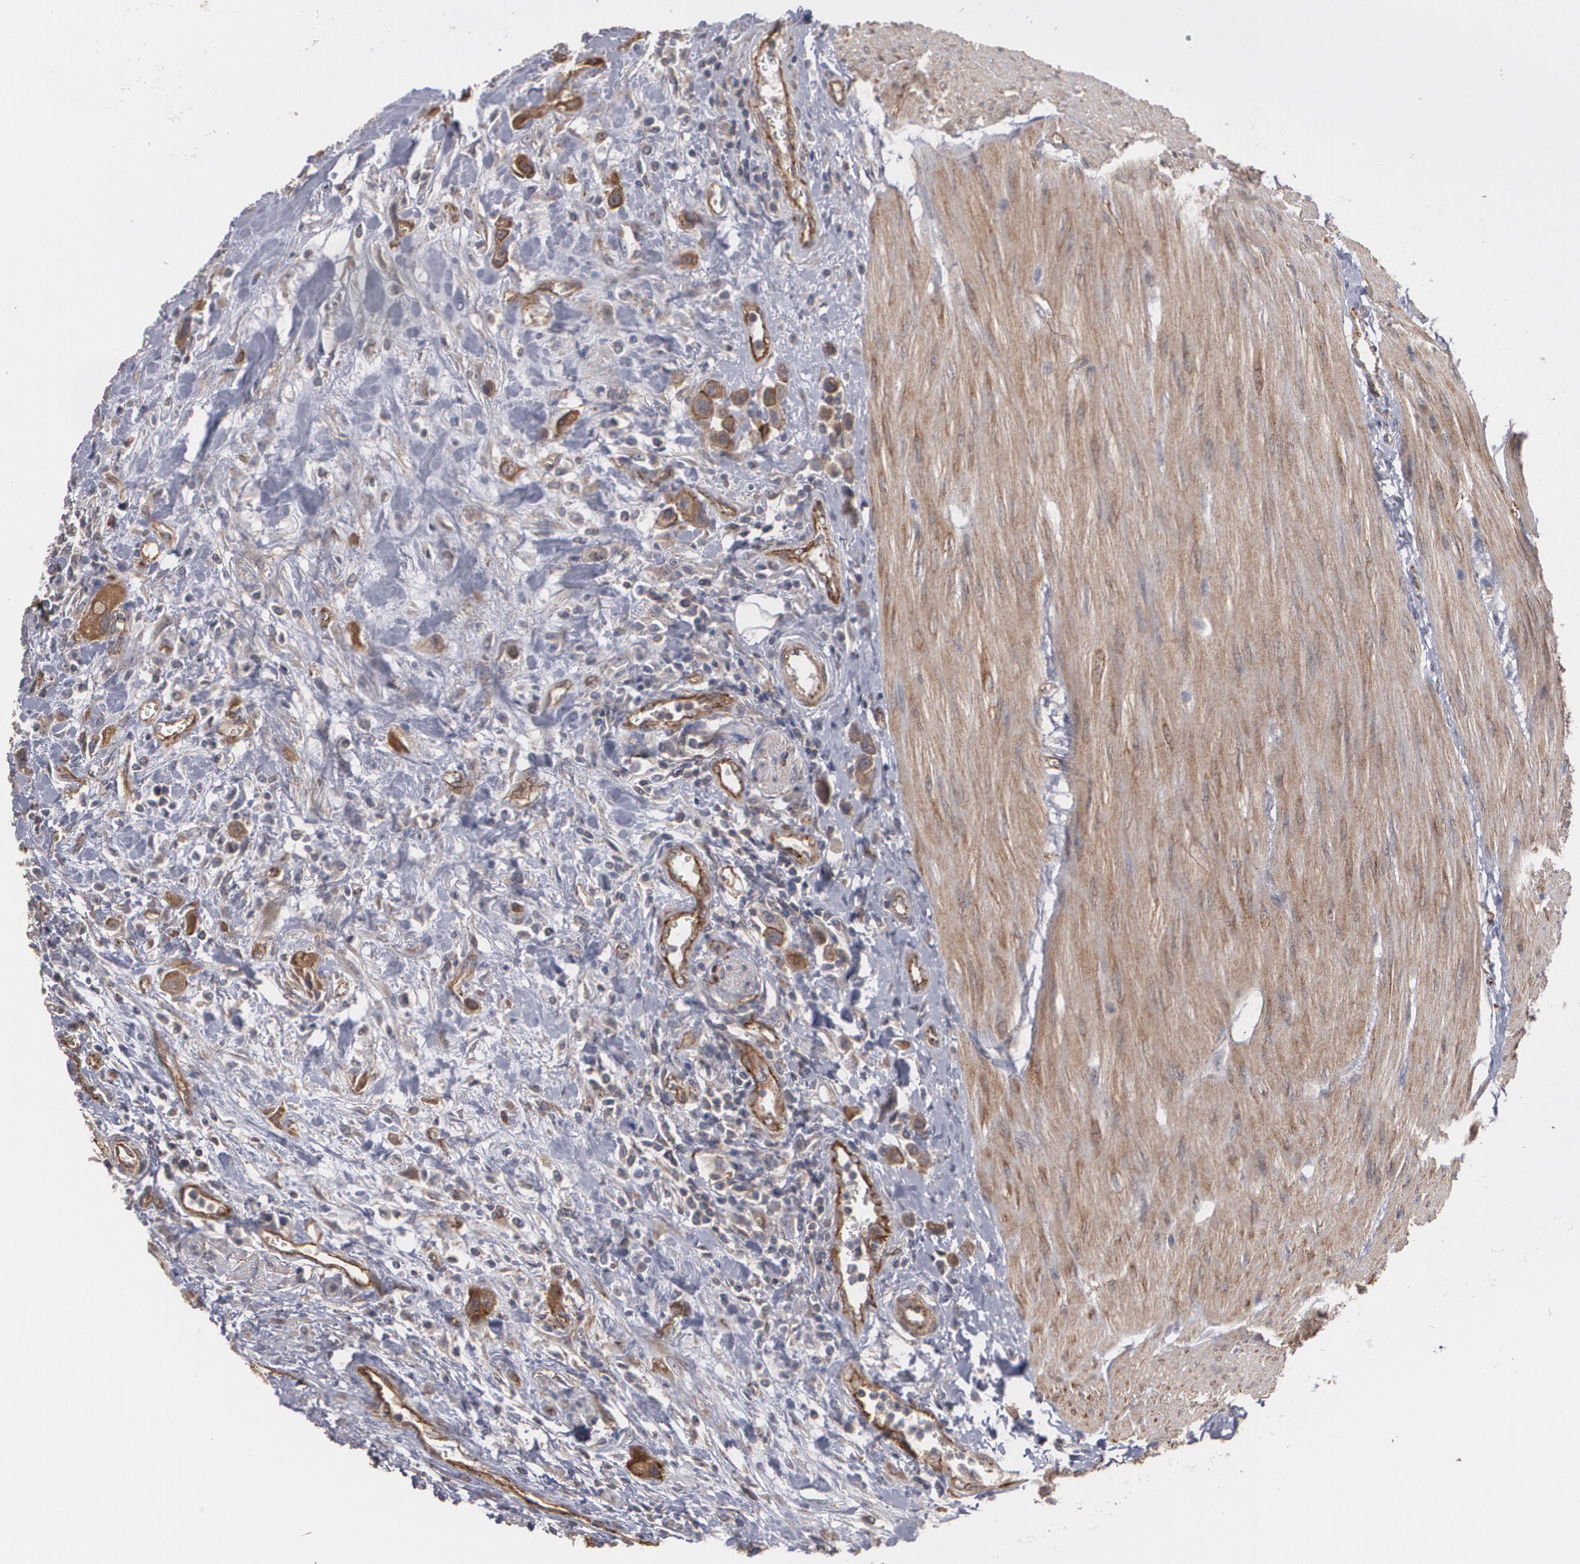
{"staining": {"intensity": "strong", "quantity": ">75%", "location": "cytoplasmic/membranous"}, "tissue": "urothelial cancer", "cell_type": "Tumor cells", "image_type": "cancer", "snomed": [{"axis": "morphology", "description": "Urothelial carcinoma, High grade"}, {"axis": "topography", "description": "Urinary bladder"}], "caption": "High-grade urothelial carcinoma tissue exhibits strong cytoplasmic/membranous positivity in about >75% of tumor cells, visualized by immunohistochemistry.", "gene": "TJP1", "patient": {"sex": "male", "age": 50}}